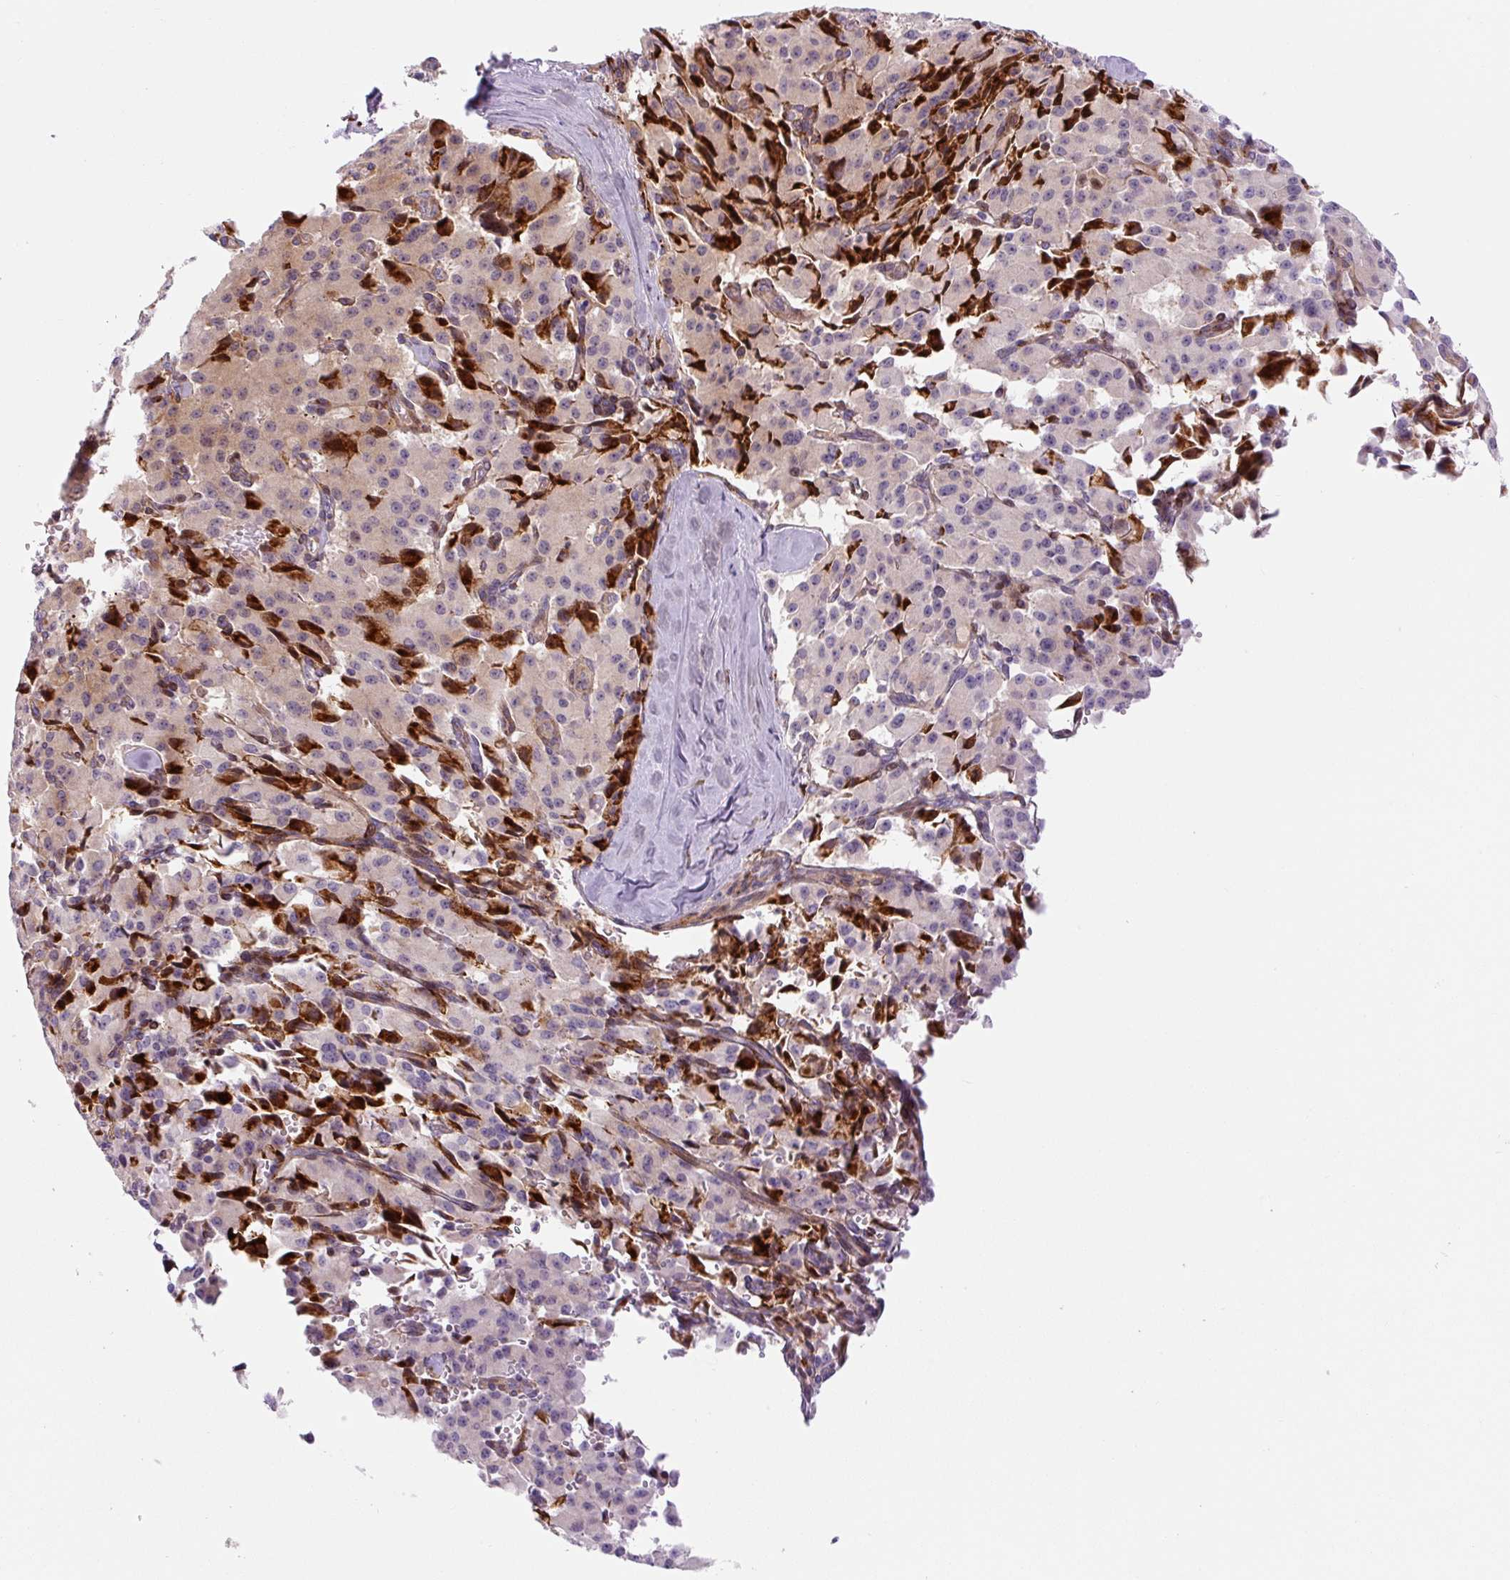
{"staining": {"intensity": "moderate", "quantity": "25%-75%", "location": "cytoplasmic/membranous"}, "tissue": "pancreatic cancer", "cell_type": "Tumor cells", "image_type": "cancer", "snomed": [{"axis": "morphology", "description": "Adenocarcinoma, NOS"}, {"axis": "topography", "description": "Pancreas"}], "caption": "A photomicrograph of adenocarcinoma (pancreatic) stained for a protein shows moderate cytoplasmic/membranous brown staining in tumor cells. (DAB (3,3'-diaminobenzidine) = brown stain, brightfield microscopy at high magnification).", "gene": "DISP3", "patient": {"sex": "male", "age": 65}}